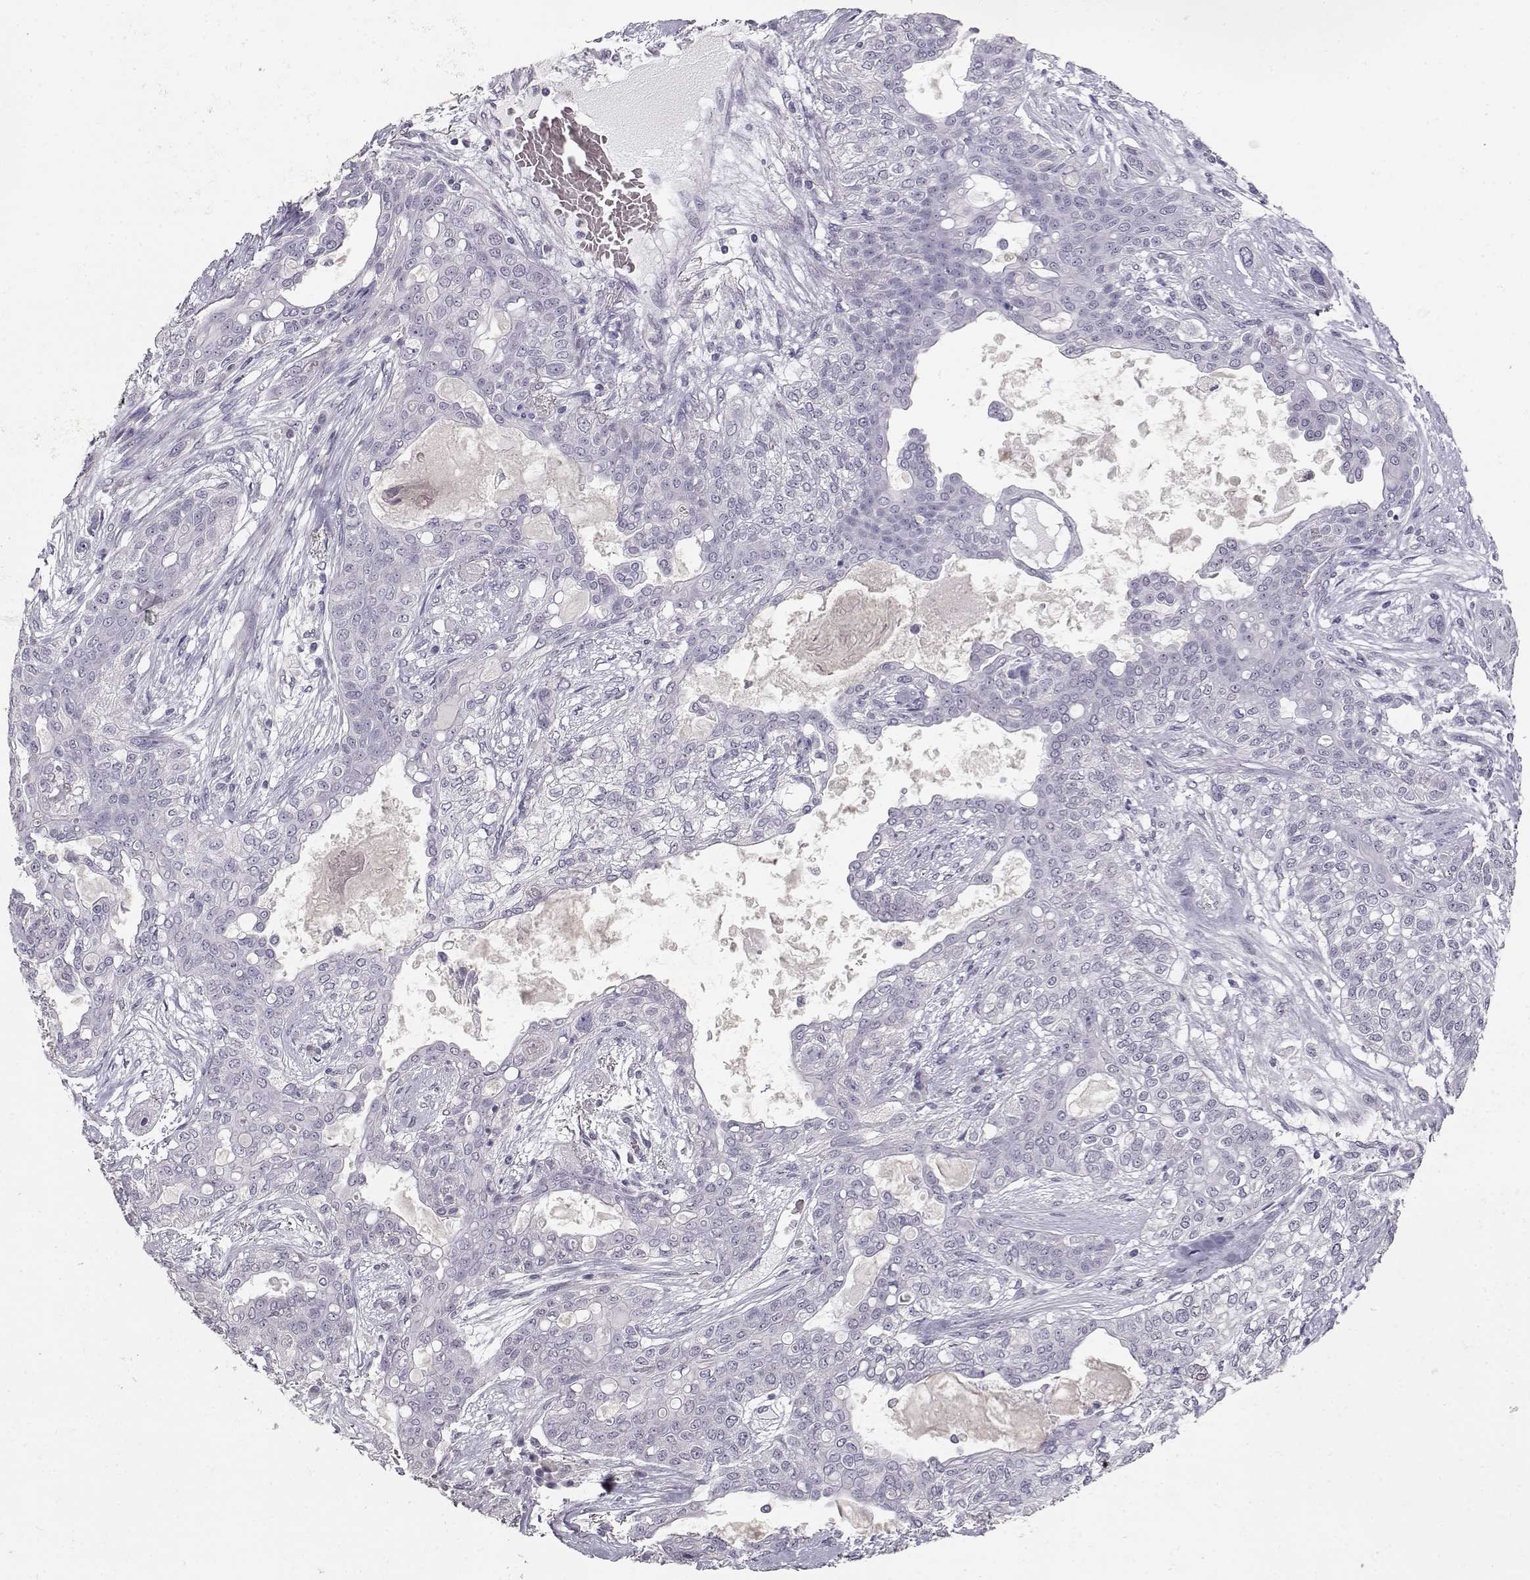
{"staining": {"intensity": "negative", "quantity": "none", "location": "none"}, "tissue": "lung cancer", "cell_type": "Tumor cells", "image_type": "cancer", "snomed": [{"axis": "morphology", "description": "Squamous cell carcinoma, NOS"}, {"axis": "topography", "description": "Lung"}], "caption": "Immunohistochemical staining of lung squamous cell carcinoma exhibits no significant staining in tumor cells.", "gene": "TPH2", "patient": {"sex": "female", "age": 70}}